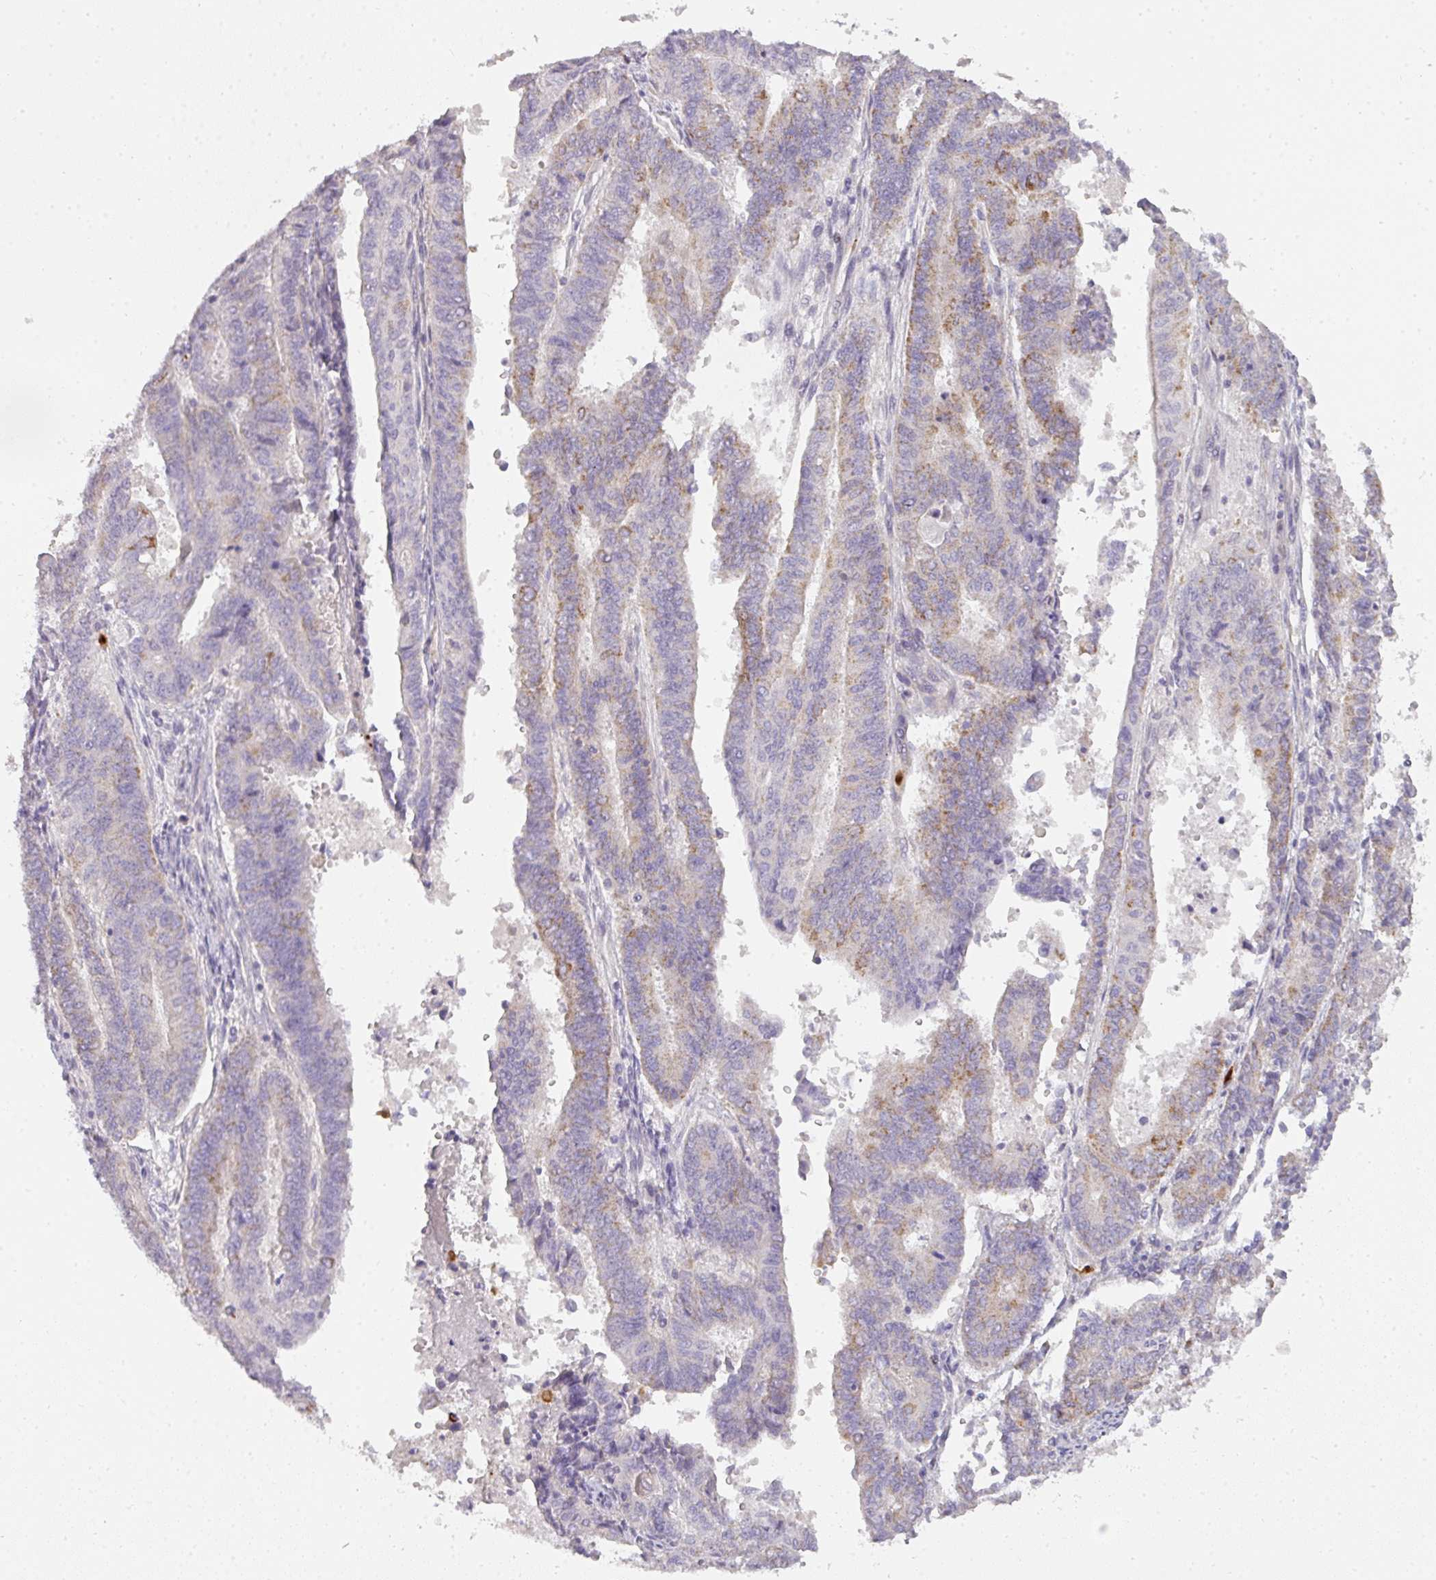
{"staining": {"intensity": "moderate", "quantity": "<25%", "location": "cytoplasmic/membranous"}, "tissue": "endometrial cancer", "cell_type": "Tumor cells", "image_type": "cancer", "snomed": [{"axis": "morphology", "description": "Adenocarcinoma, NOS"}, {"axis": "topography", "description": "Endometrium"}], "caption": "Protein expression analysis of human endometrial cancer reveals moderate cytoplasmic/membranous expression in approximately <25% of tumor cells.", "gene": "HHEX", "patient": {"sex": "female", "age": 59}}